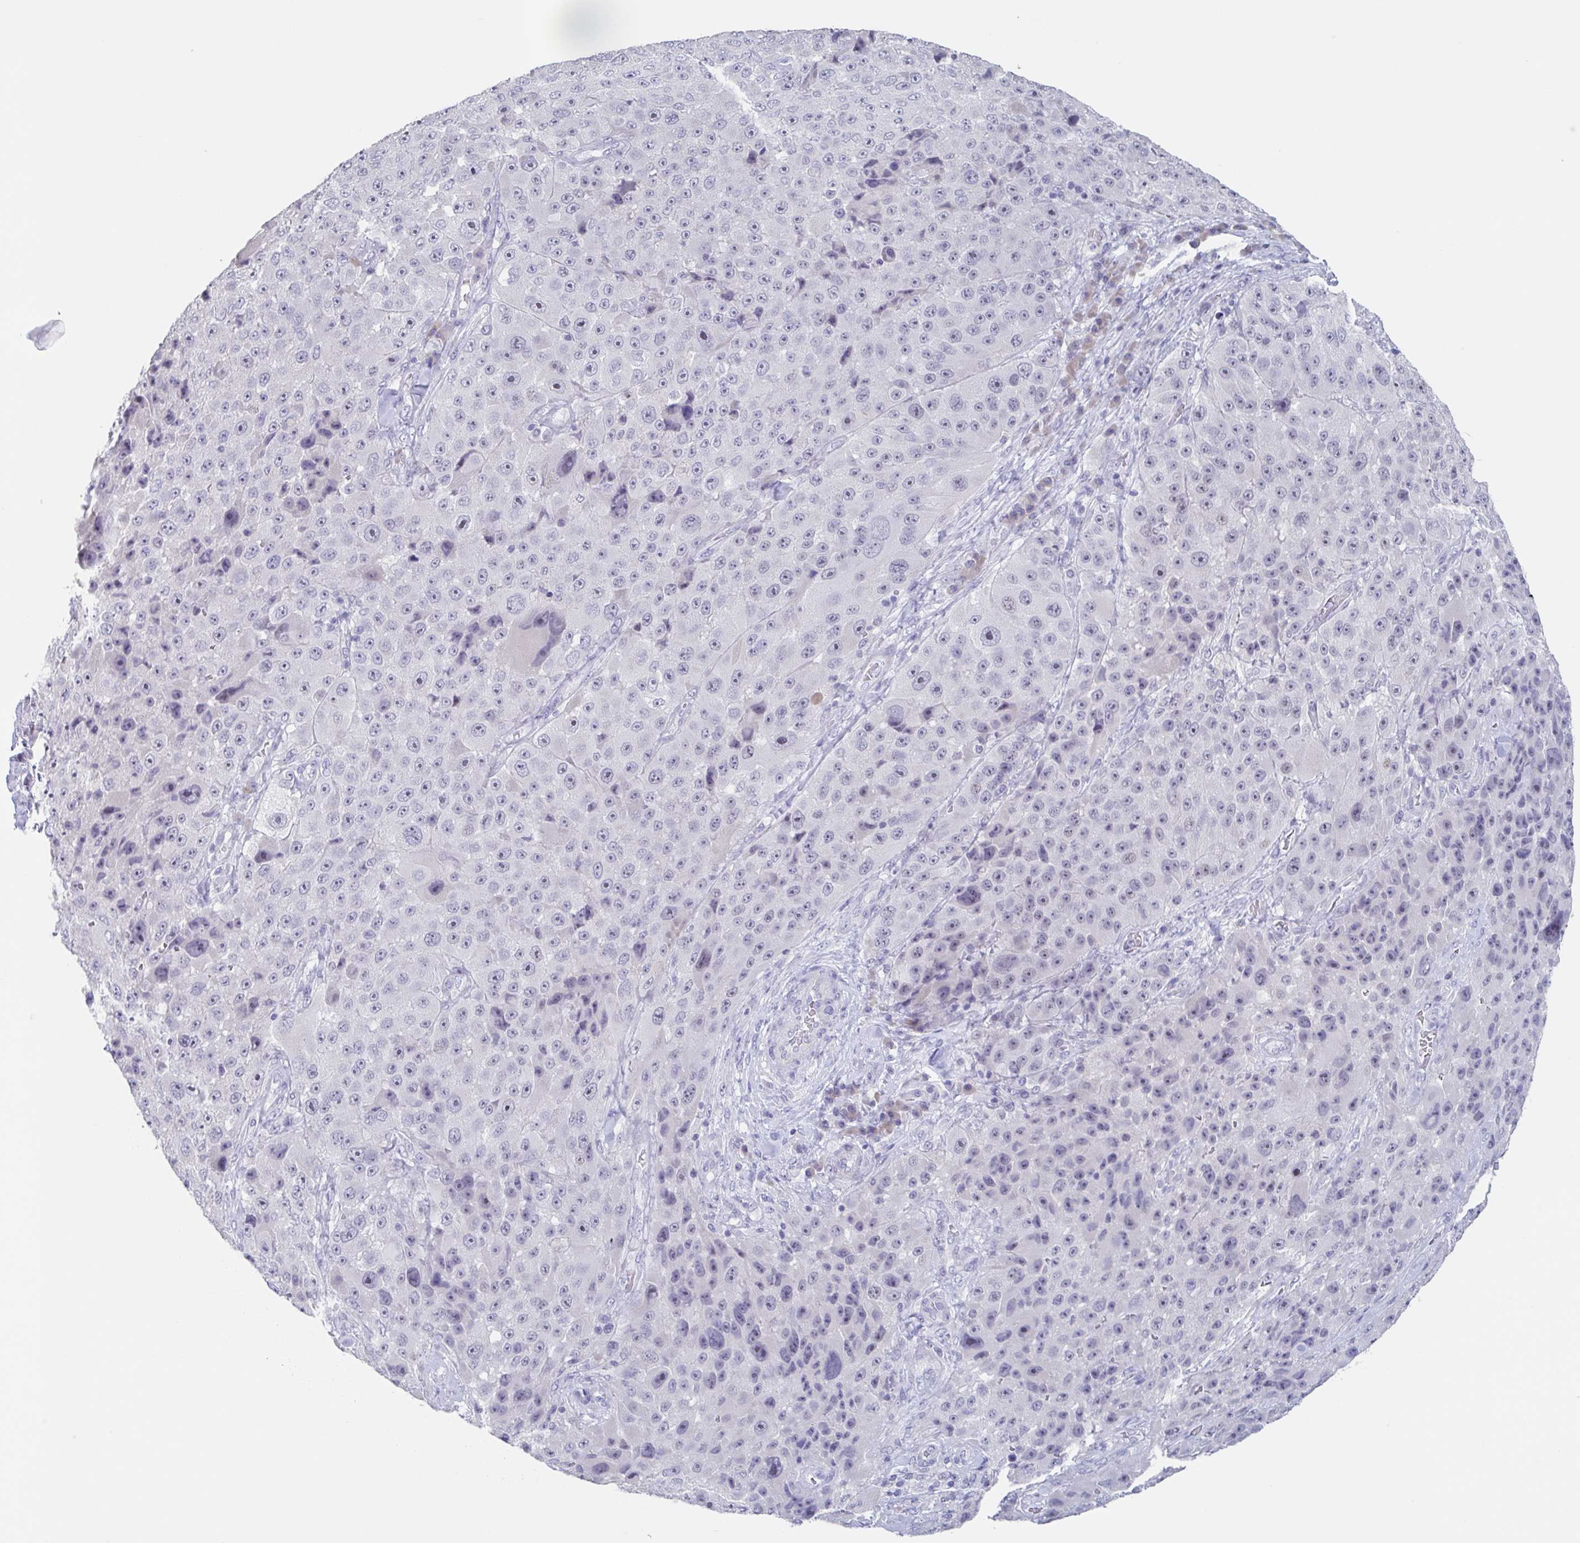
{"staining": {"intensity": "weak", "quantity": "25%-75%", "location": "nuclear"}, "tissue": "melanoma", "cell_type": "Tumor cells", "image_type": "cancer", "snomed": [{"axis": "morphology", "description": "Malignant melanoma, Metastatic site"}, {"axis": "topography", "description": "Lymph node"}], "caption": "Immunohistochemistry (IHC) (DAB) staining of human malignant melanoma (metastatic site) demonstrates weak nuclear protein staining in about 25%-75% of tumor cells.", "gene": "NOXRED1", "patient": {"sex": "male", "age": 62}}